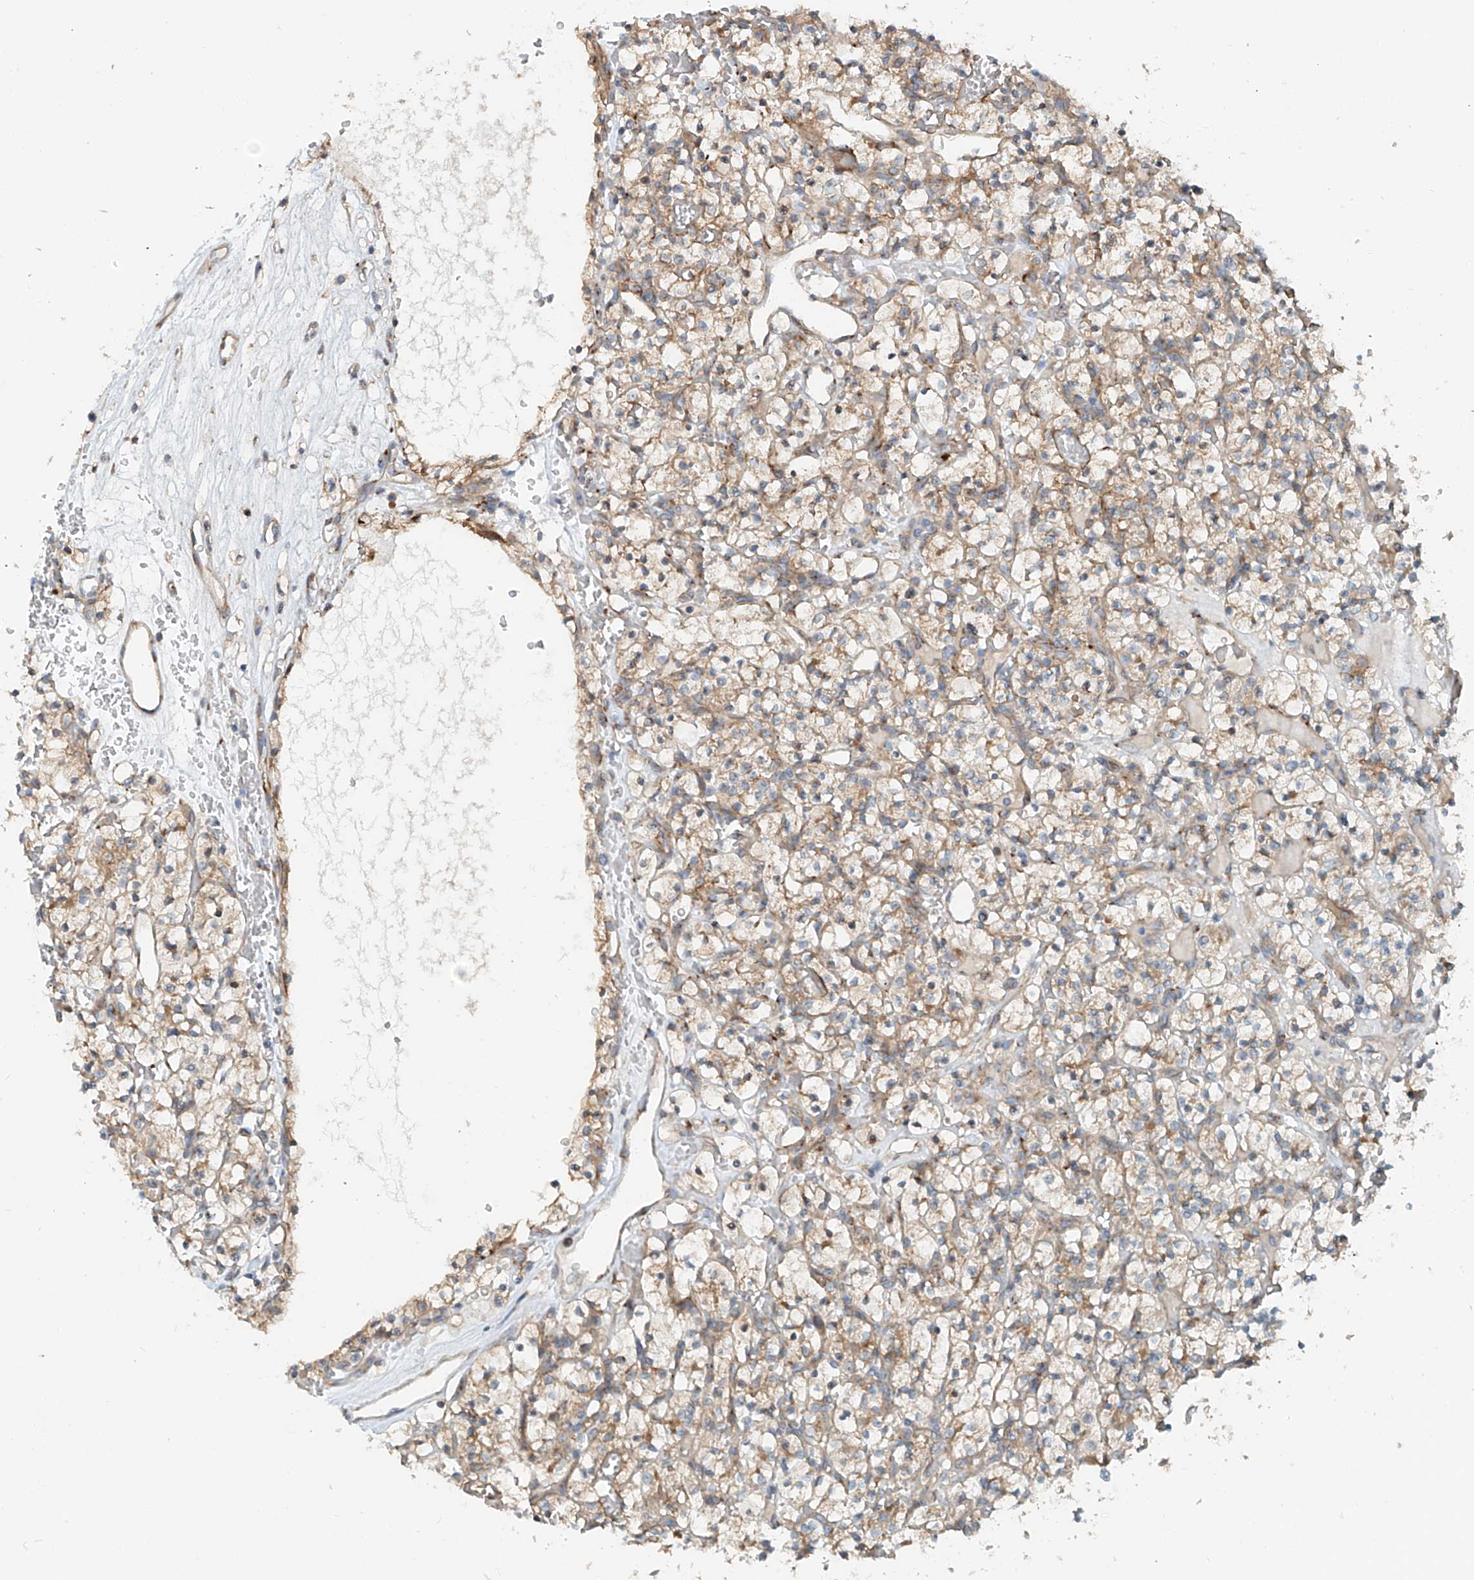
{"staining": {"intensity": "weak", "quantity": ">75%", "location": "cytoplasmic/membranous"}, "tissue": "renal cancer", "cell_type": "Tumor cells", "image_type": "cancer", "snomed": [{"axis": "morphology", "description": "Adenocarcinoma, NOS"}, {"axis": "topography", "description": "Kidney"}], "caption": "Protein expression analysis of human renal cancer (adenocarcinoma) reveals weak cytoplasmic/membranous positivity in about >75% of tumor cells.", "gene": "SNAP29", "patient": {"sex": "female", "age": 57}}